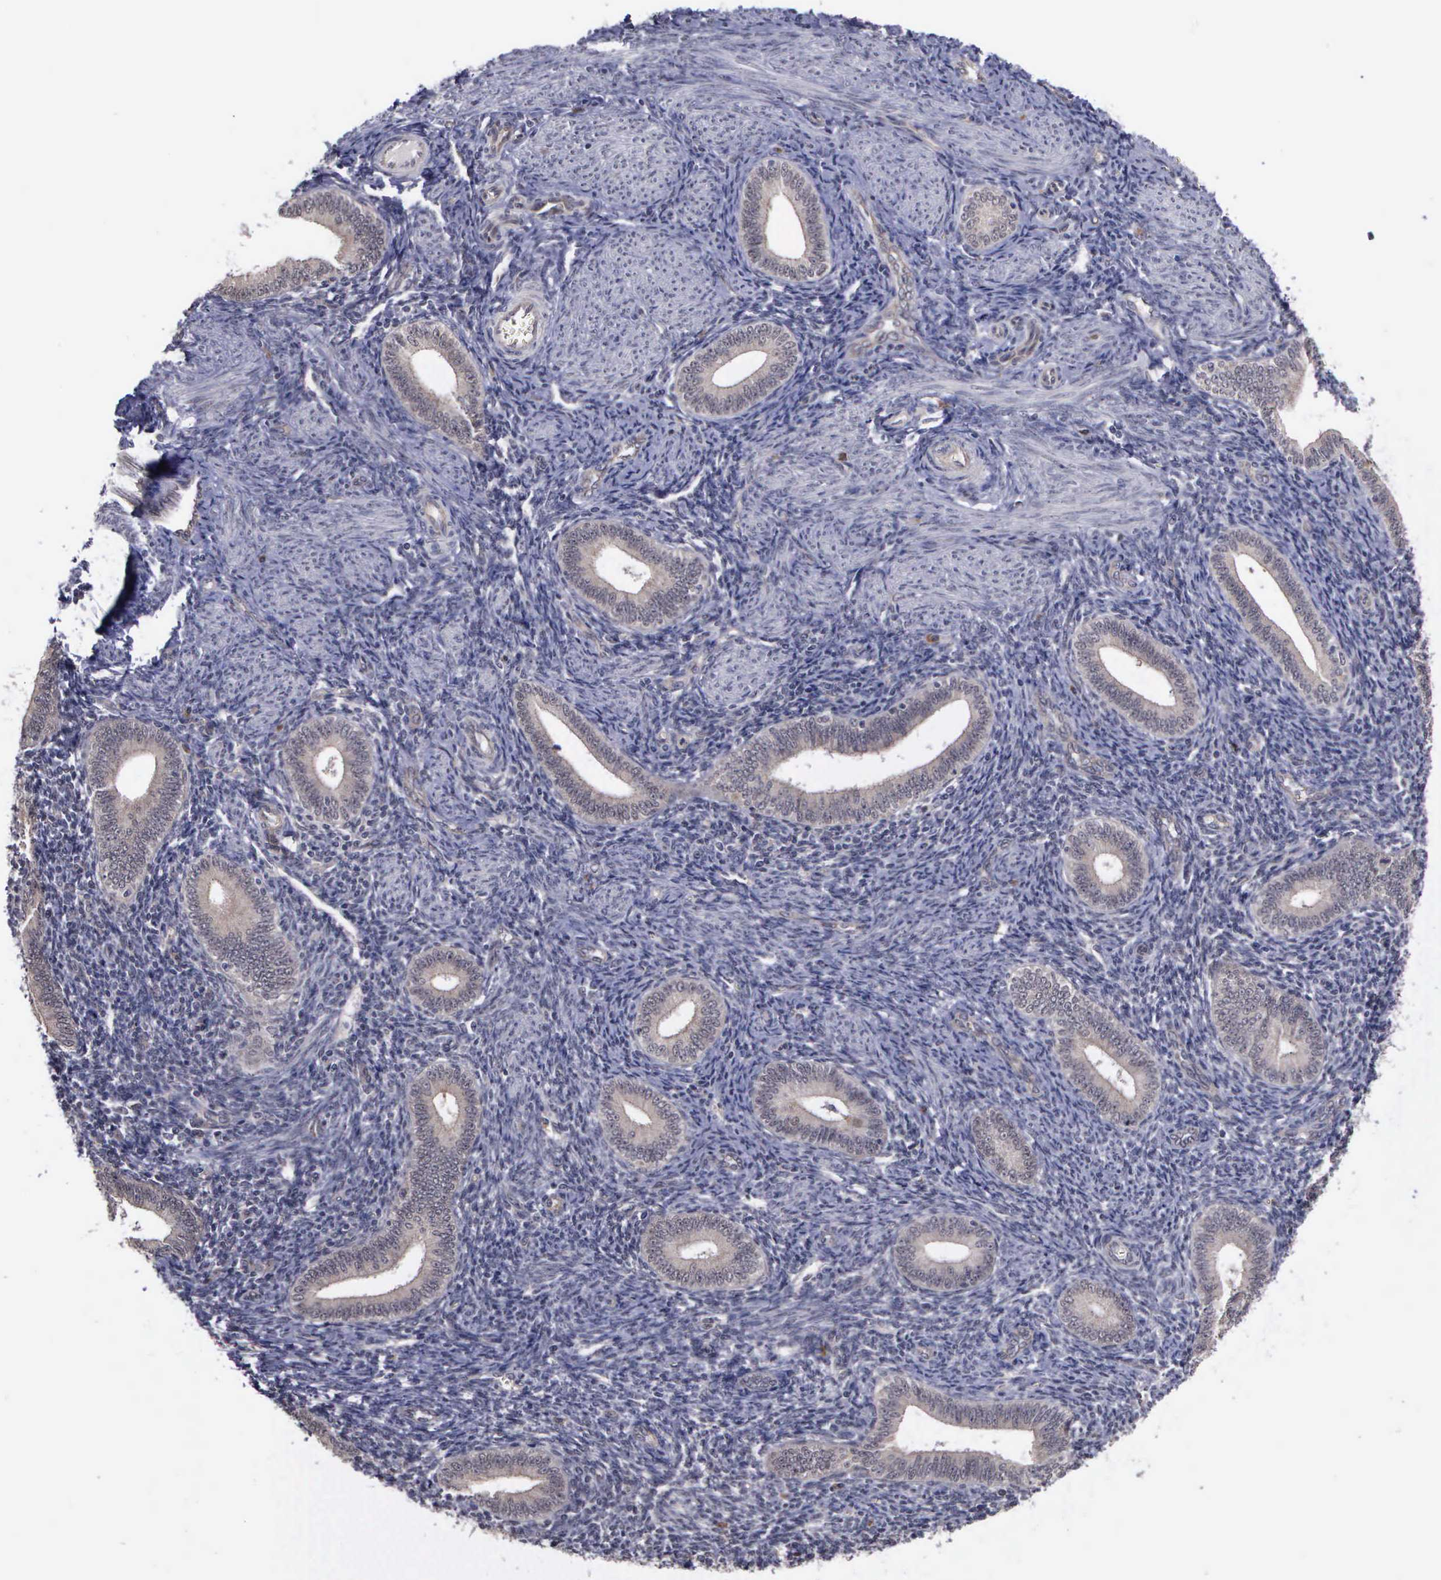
{"staining": {"intensity": "weak", "quantity": "<25%", "location": "cytoplasmic/membranous"}, "tissue": "endometrium", "cell_type": "Cells in endometrial stroma", "image_type": "normal", "snomed": [{"axis": "morphology", "description": "Normal tissue, NOS"}, {"axis": "topography", "description": "Endometrium"}], "caption": "Immunohistochemical staining of normal endometrium demonstrates no significant staining in cells in endometrial stroma. The staining is performed using DAB brown chromogen with nuclei counter-stained in using hematoxylin.", "gene": "MAP3K9", "patient": {"sex": "female", "age": 35}}